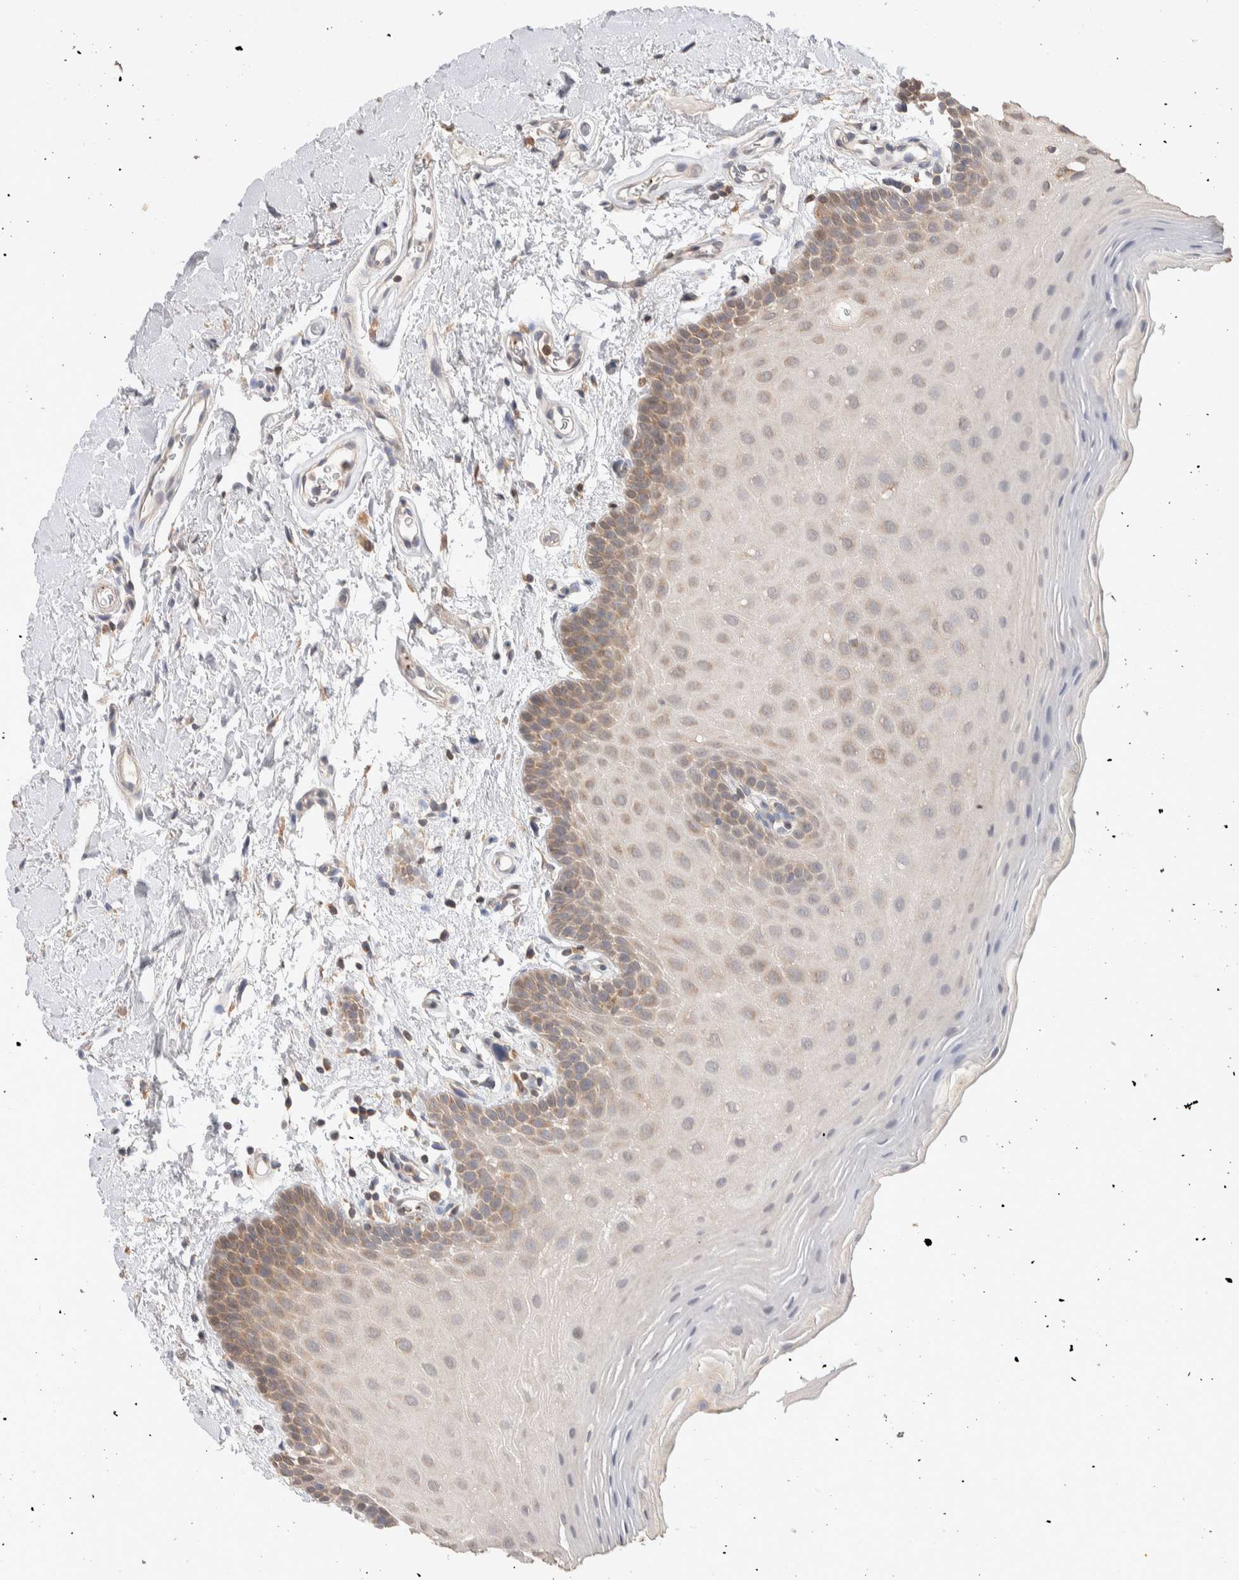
{"staining": {"intensity": "moderate", "quantity": "25%-75%", "location": "cytoplasmic/membranous"}, "tissue": "oral mucosa", "cell_type": "Squamous epithelial cells", "image_type": "normal", "snomed": [{"axis": "morphology", "description": "Normal tissue, NOS"}, {"axis": "topography", "description": "Oral tissue"}], "caption": "Brown immunohistochemical staining in unremarkable human oral mucosa demonstrates moderate cytoplasmic/membranous staining in about 25%-75% of squamous epithelial cells.", "gene": "DEPTOR", "patient": {"sex": "male", "age": 62}}